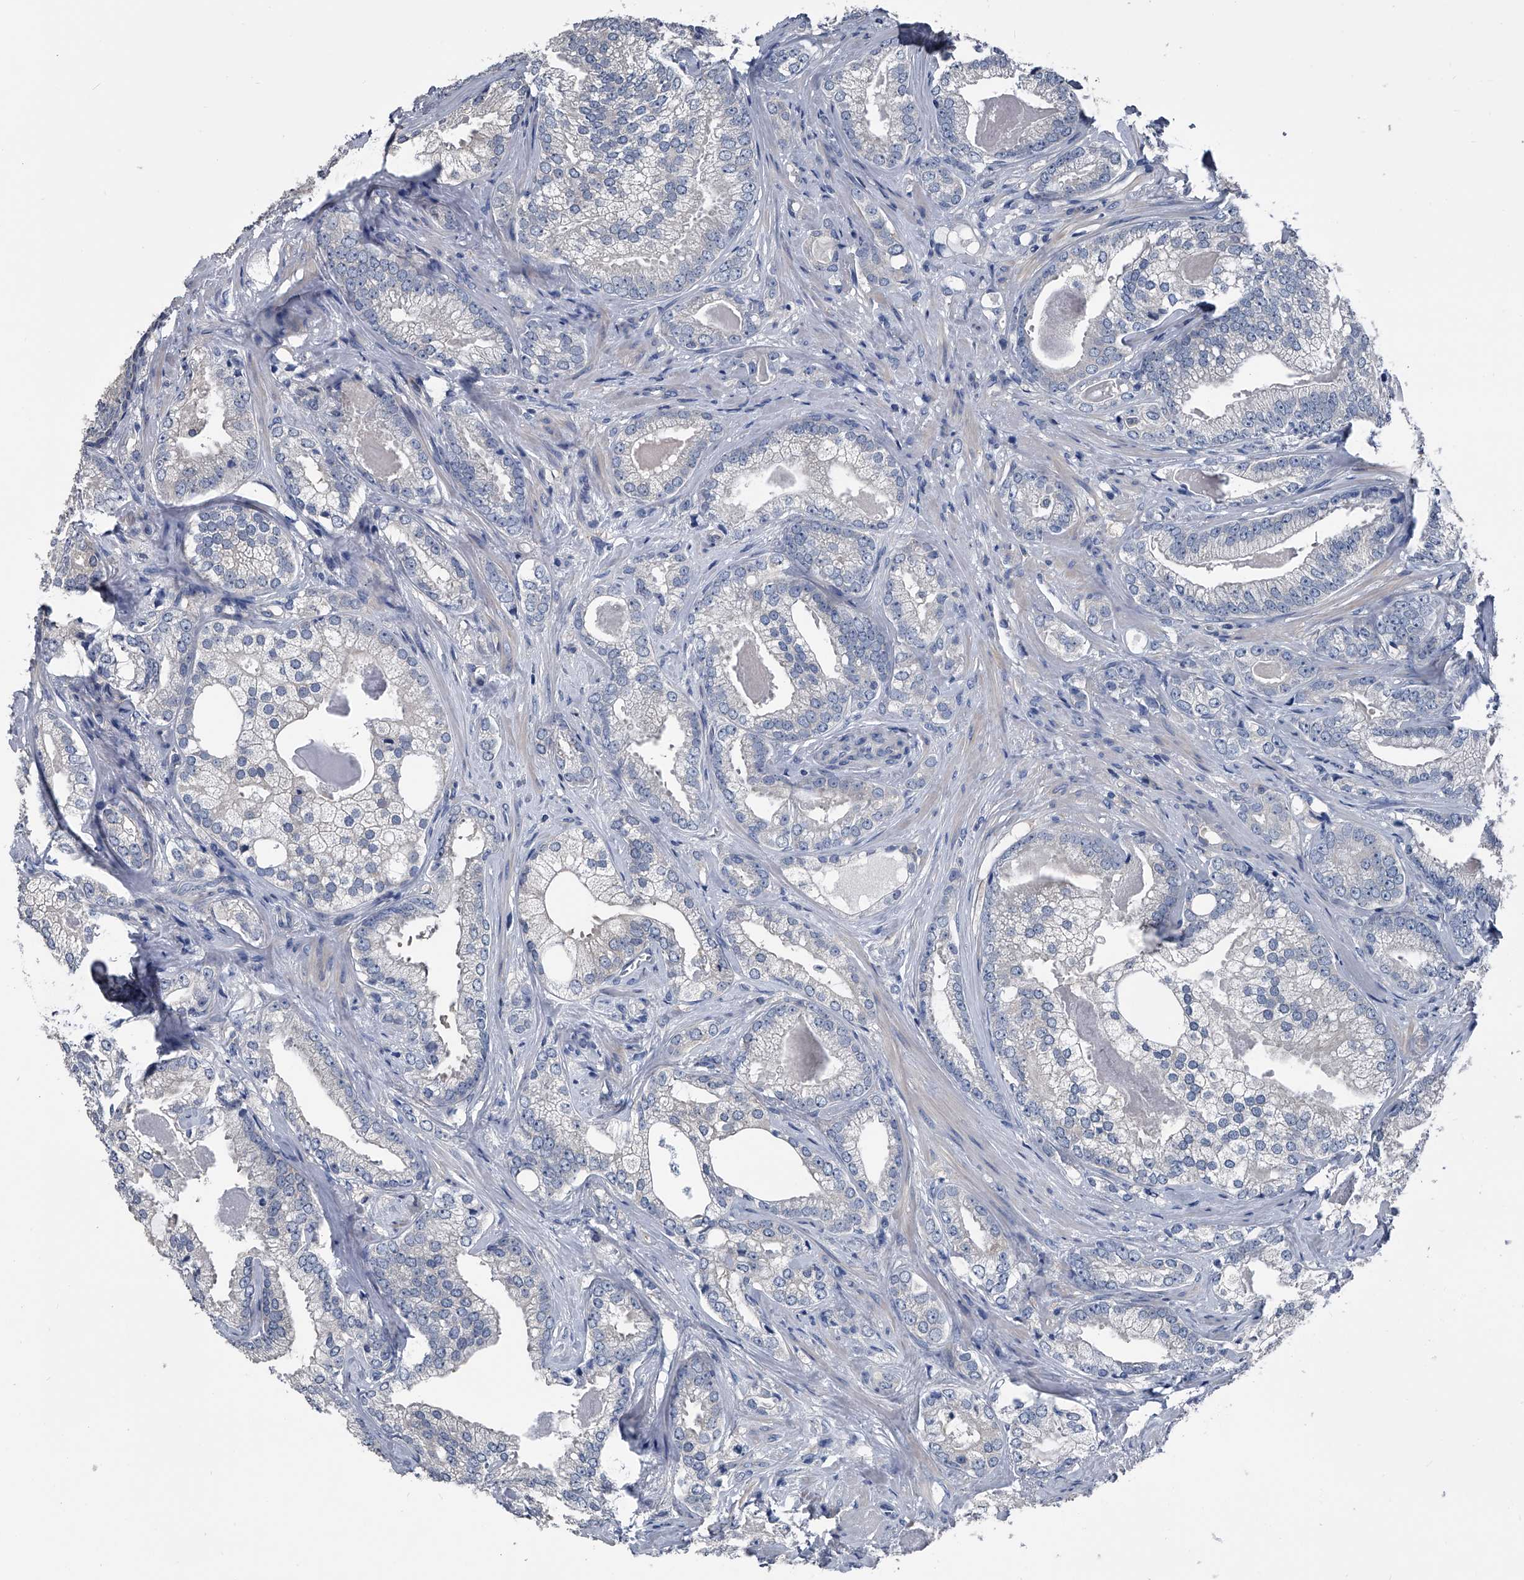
{"staining": {"intensity": "negative", "quantity": "none", "location": "none"}, "tissue": "prostate cancer", "cell_type": "Tumor cells", "image_type": "cancer", "snomed": [{"axis": "morphology", "description": "Normal morphology"}, {"axis": "morphology", "description": "Adenocarcinoma, Low grade"}, {"axis": "topography", "description": "Prostate"}], "caption": "IHC histopathology image of prostate adenocarcinoma (low-grade) stained for a protein (brown), which exhibits no staining in tumor cells.", "gene": "KIF13A", "patient": {"sex": "male", "age": 72}}